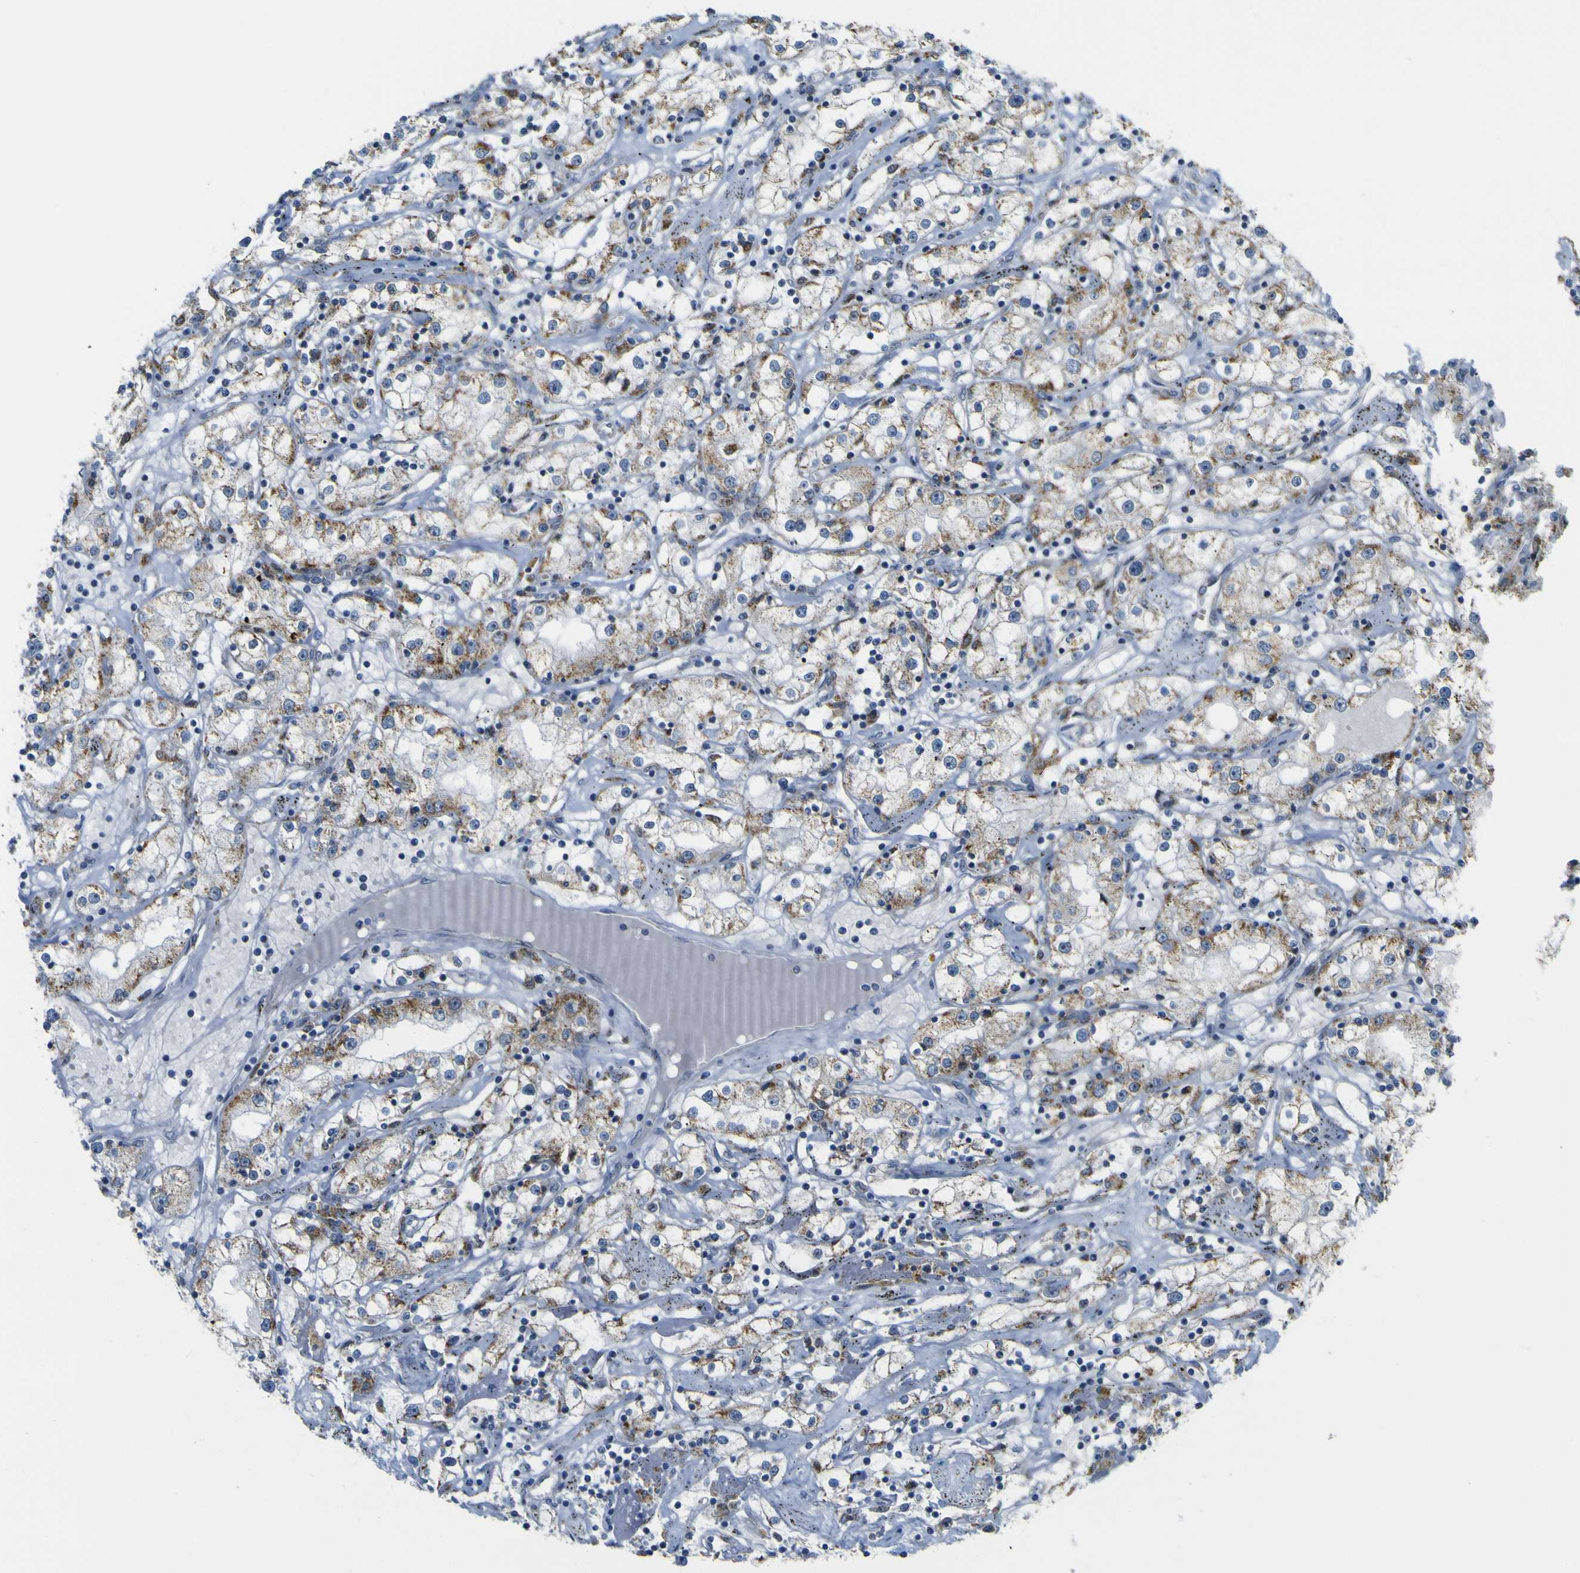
{"staining": {"intensity": "moderate", "quantity": "25%-75%", "location": "cytoplasmic/membranous"}, "tissue": "renal cancer", "cell_type": "Tumor cells", "image_type": "cancer", "snomed": [{"axis": "morphology", "description": "Adenocarcinoma, NOS"}, {"axis": "topography", "description": "Kidney"}], "caption": "High-magnification brightfield microscopy of adenocarcinoma (renal) stained with DAB (brown) and counterstained with hematoxylin (blue). tumor cells exhibit moderate cytoplasmic/membranous positivity is present in about25%-75% of cells. The staining was performed using DAB (3,3'-diaminobenzidine) to visualize the protein expression in brown, while the nuclei were stained in blue with hematoxylin (Magnification: 20x).", "gene": "ACBD5", "patient": {"sex": "male", "age": 56}}